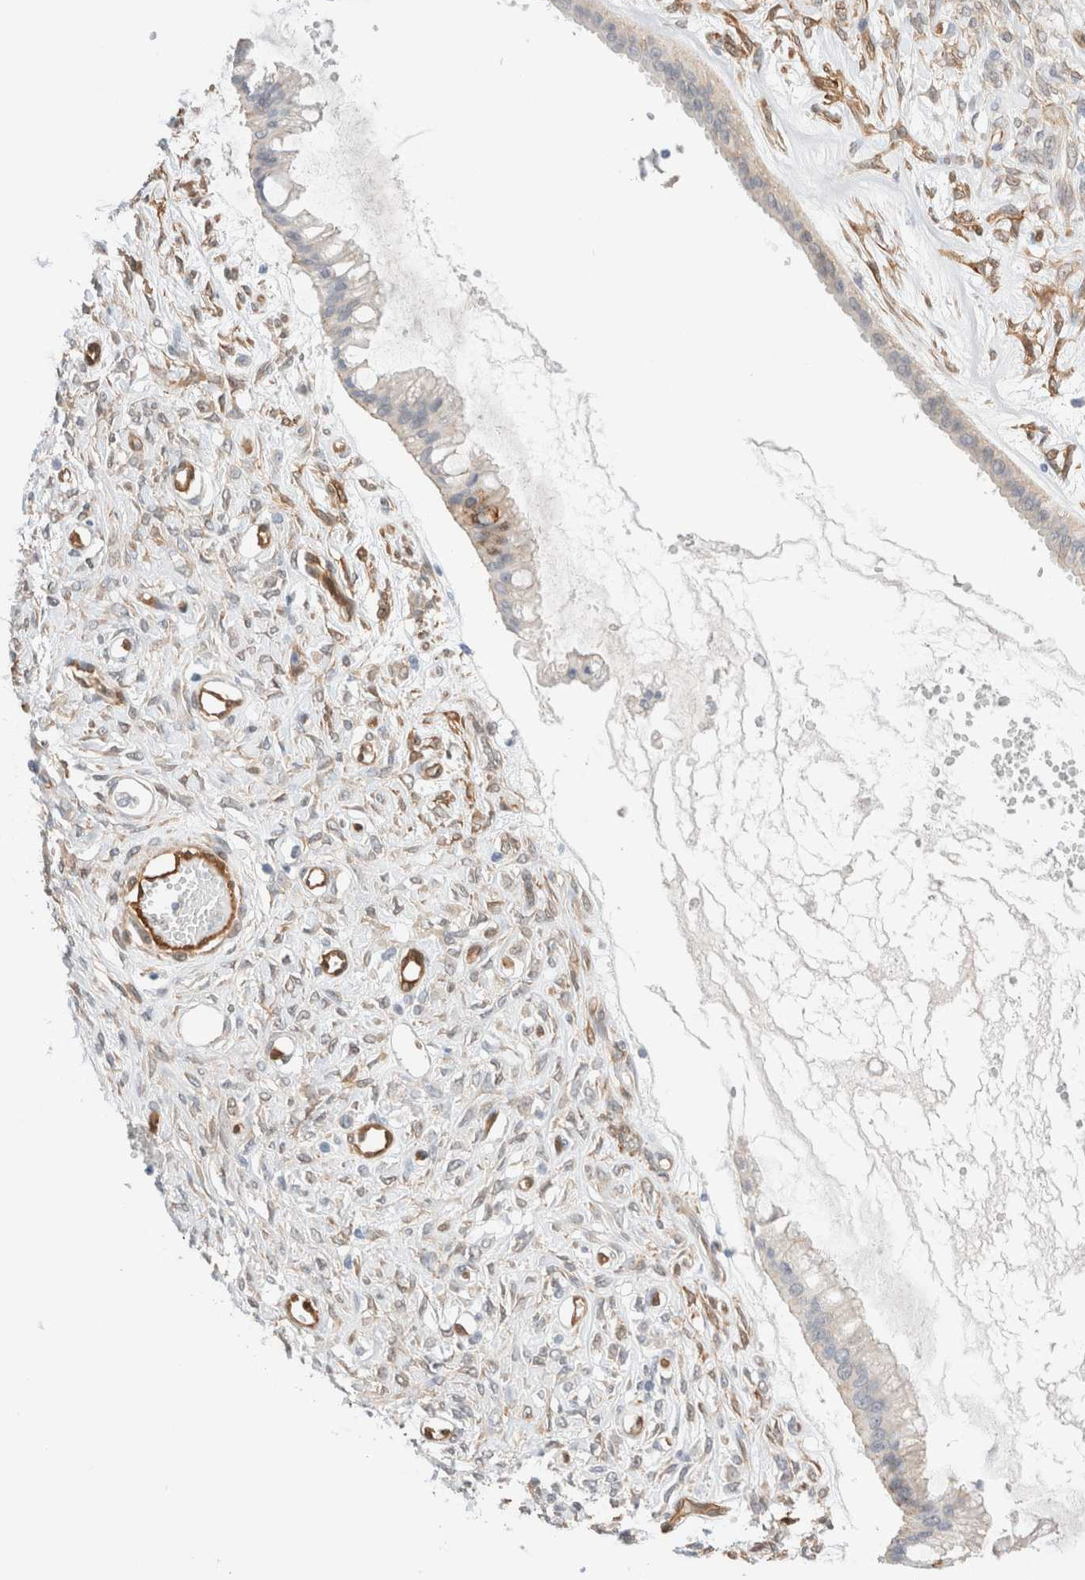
{"staining": {"intensity": "negative", "quantity": "none", "location": "none"}, "tissue": "ovarian cancer", "cell_type": "Tumor cells", "image_type": "cancer", "snomed": [{"axis": "morphology", "description": "Cystadenocarcinoma, mucinous, NOS"}, {"axis": "topography", "description": "Ovary"}], "caption": "A high-resolution image shows immunohistochemistry (IHC) staining of ovarian cancer, which shows no significant expression in tumor cells.", "gene": "LMCD1", "patient": {"sex": "female", "age": 73}}